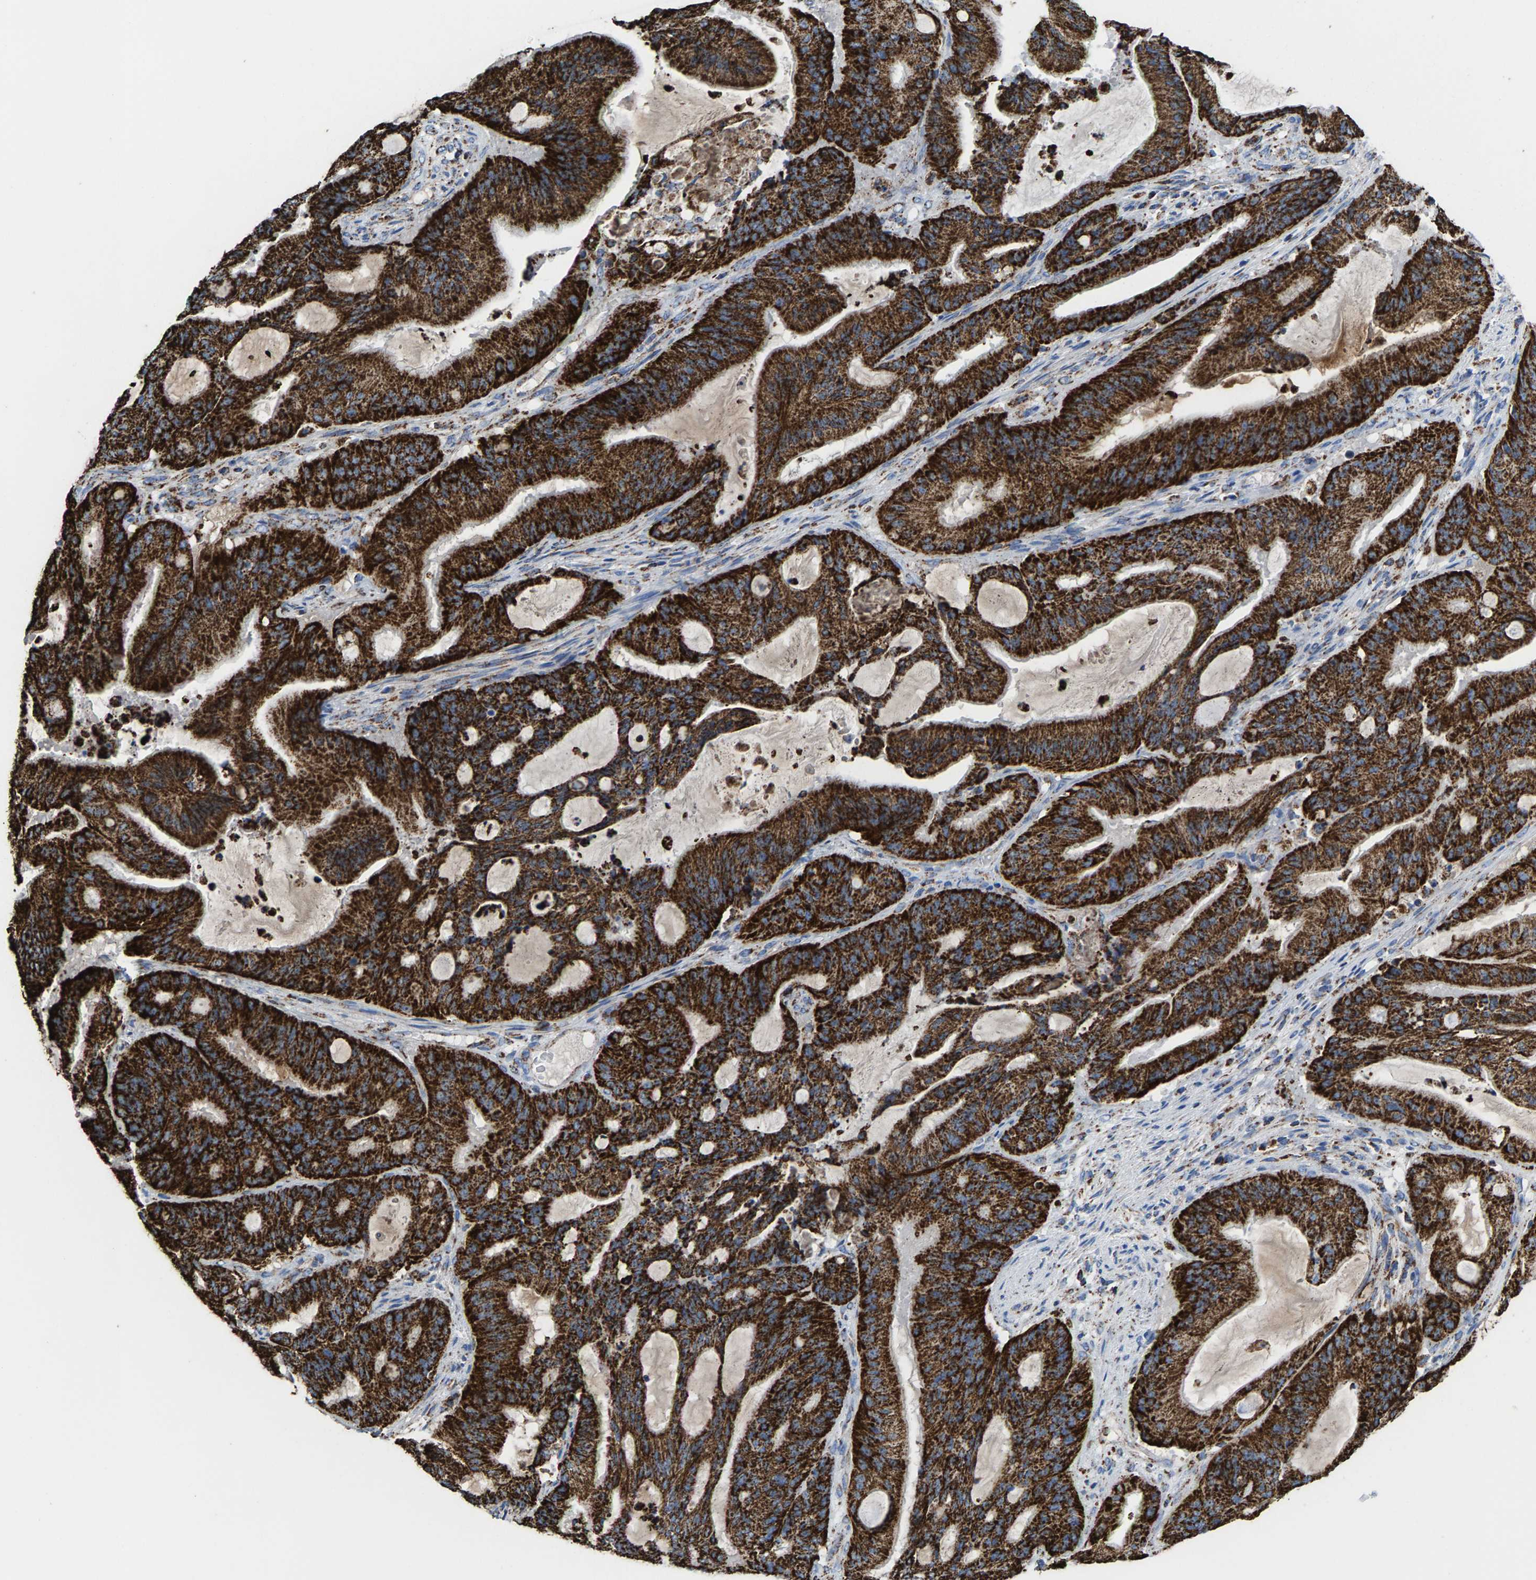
{"staining": {"intensity": "strong", "quantity": ">75%", "location": "cytoplasmic/membranous"}, "tissue": "liver cancer", "cell_type": "Tumor cells", "image_type": "cancer", "snomed": [{"axis": "morphology", "description": "Normal tissue, NOS"}, {"axis": "morphology", "description": "Cholangiocarcinoma"}, {"axis": "topography", "description": "Liver"}, {"axis": "topography", "description": "Peripheral nerve tissue"}], "caption": "Immunohistochemistry (DAB) staining of human liver cholangiocarcinoma reveals strong cytoplasmic/membranous protein staining in about >75% of tumor cells. The protein of interest is shown in brown color, while the nuclei are stained blue.", "gene": "ECHS1", "patient": {"sex": "female", "age": 73}}